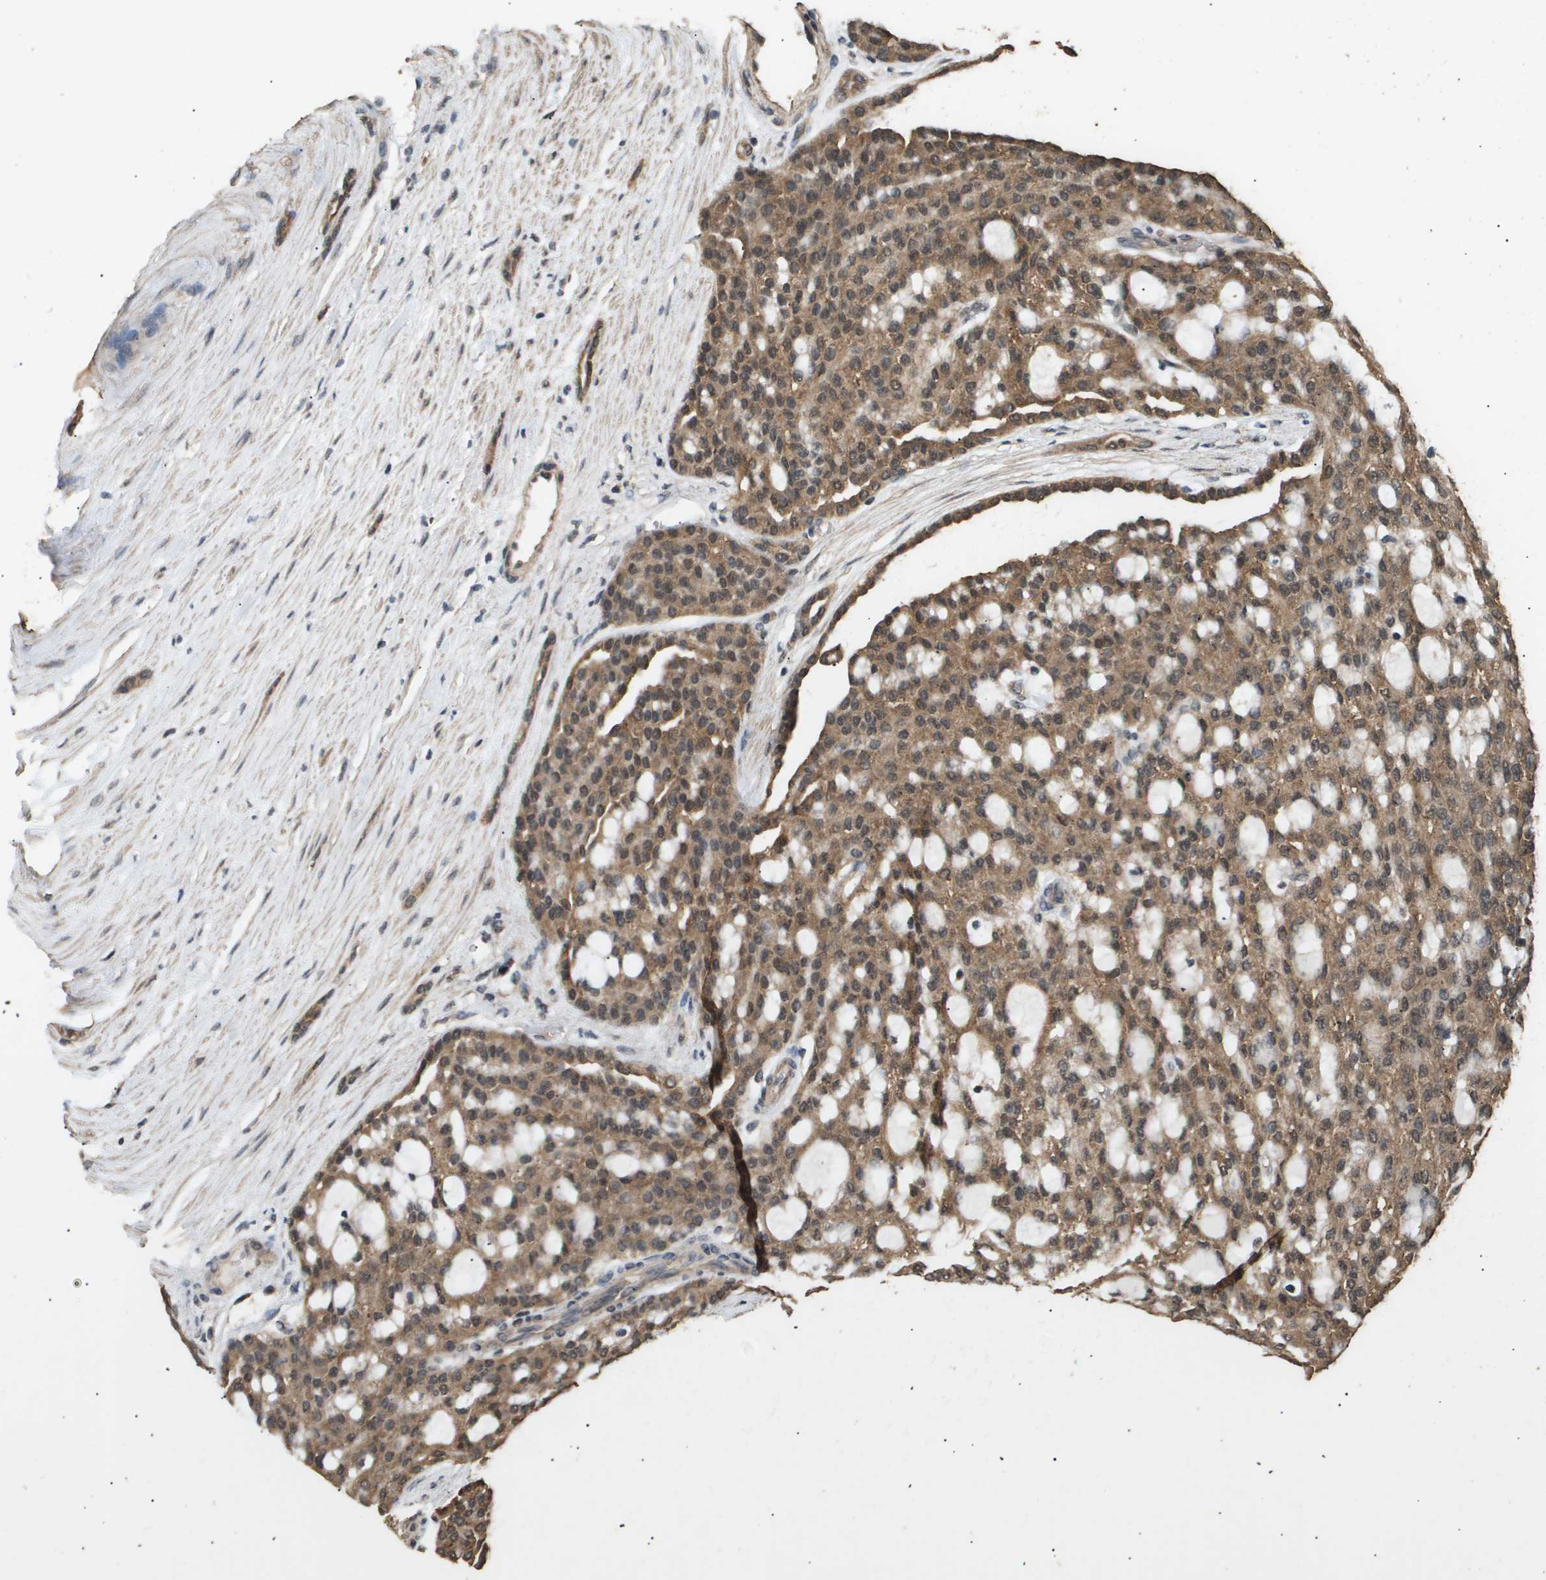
{"staining": {"intensity": "moderate", "quantity": ">75%", "location": "cytoplasmic/membranous,nuclear"}, "tissue": "renal cancer", "cell_type": "Tumor cells", "image_type": "cancer", "snomed": [{"axis": "morphology", "description": "Adenocarcinoma, NOS"}, {"axis": "topography", "description": "Kidney"}], "caption": "DAB immunohistochemical staining of human adenocarcinoma (renal) displays moderate cytoplasmic/membranous and nuclear protein expression in about >75% of tumor cells. The staining was performed using DAB (3,3'-diaminobenzidine), with brown indicating positive protein expression. Nuclei are stained blue with hematoxylin.", "gene": "ING1", "patient": {"sex": "male", "age": 63}}